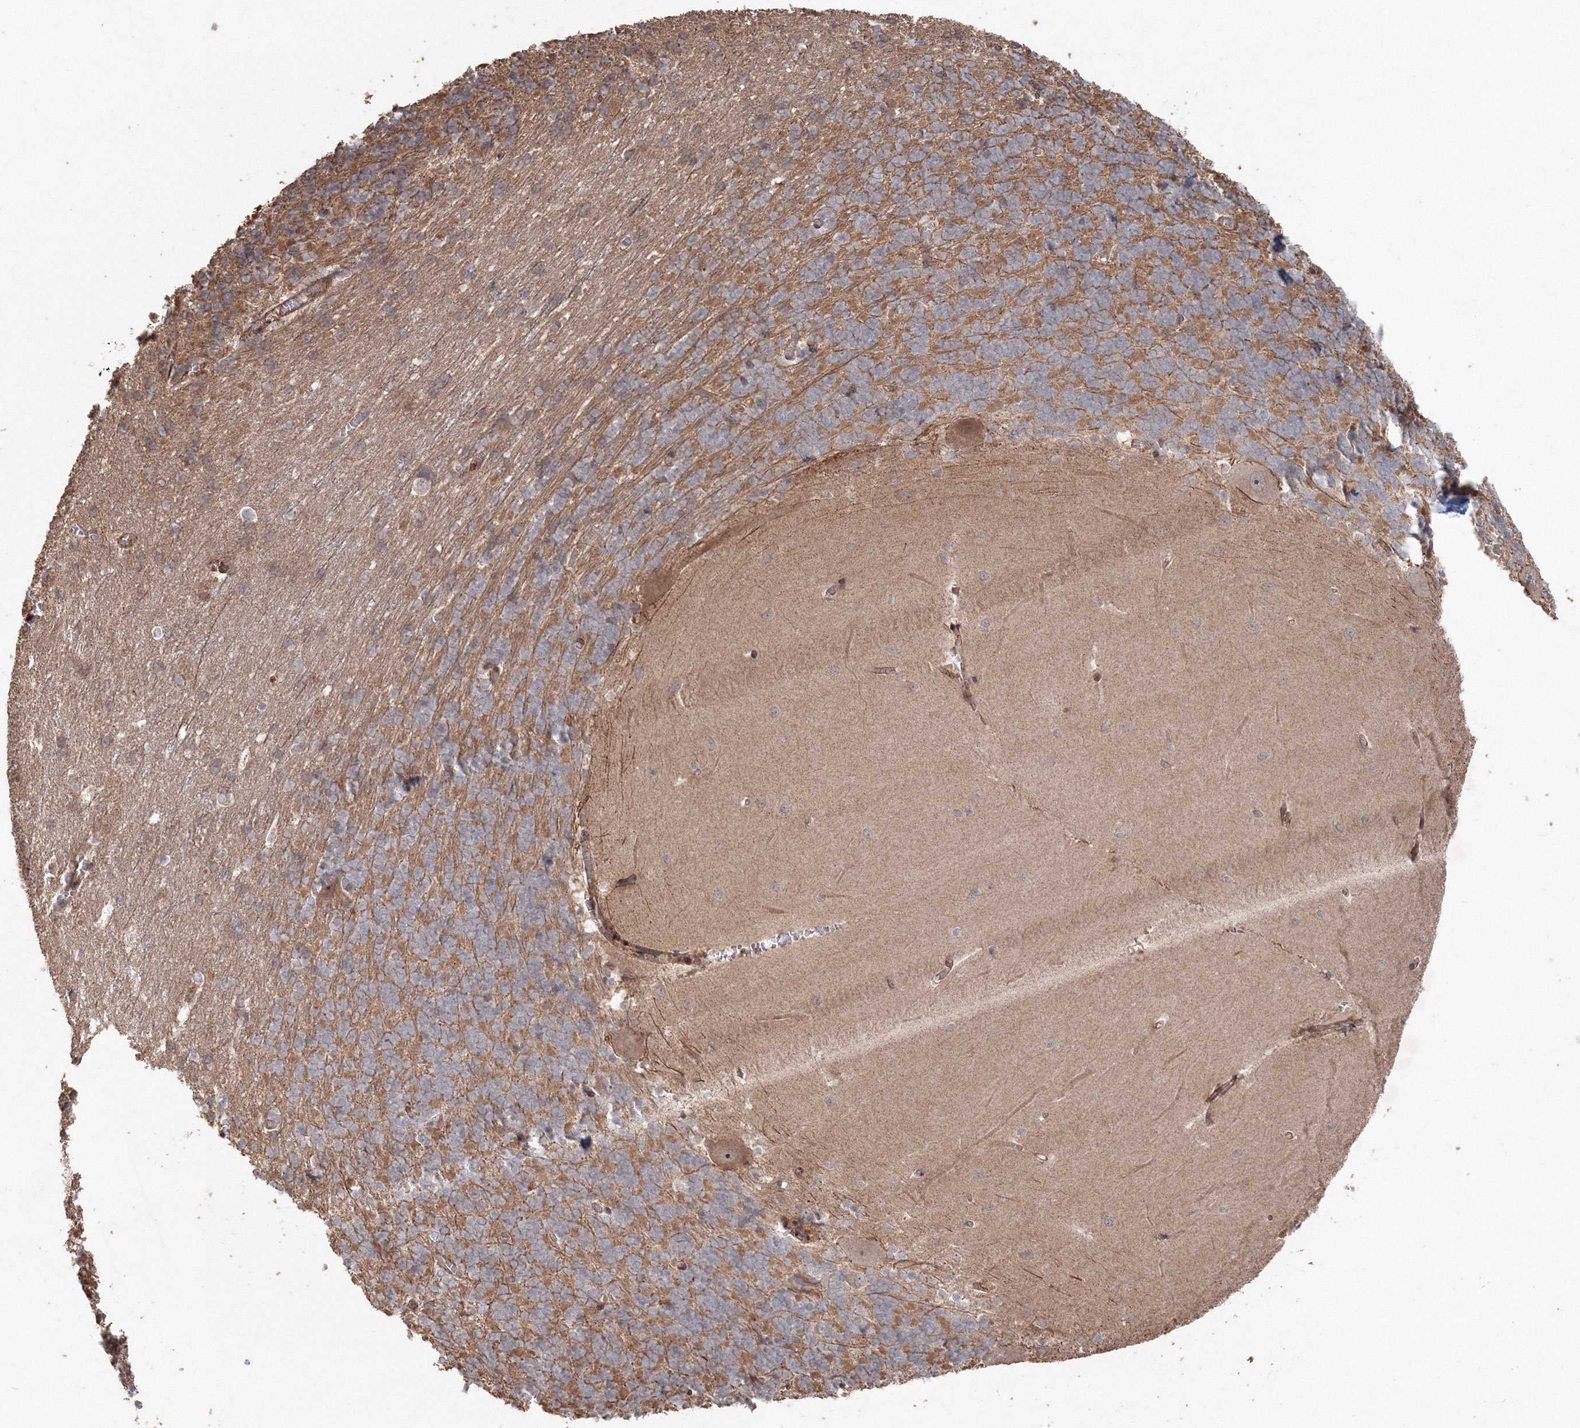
{"staining": {"intensity": "moderate", "quantity": ">75%", "location": "cytoplasmic/membranous"}, "tissue": "cerebellum", "cell_type": "Cells in granular layer", "image_type": "normal", "snomed": [{"axis": "morphology", "description": "Normal tissue, NOS"}, {"axis": "topography", "description": "Cerebellum"}], "caption": "A brown stain highlights moderate cytoplasmic/membranous staining of a protein in cells in granular layer of benign cerebellum. Nuclei are stained in blue.", "gene": "ANAPC16", "patient": {"sex": "male", "age": 37}}